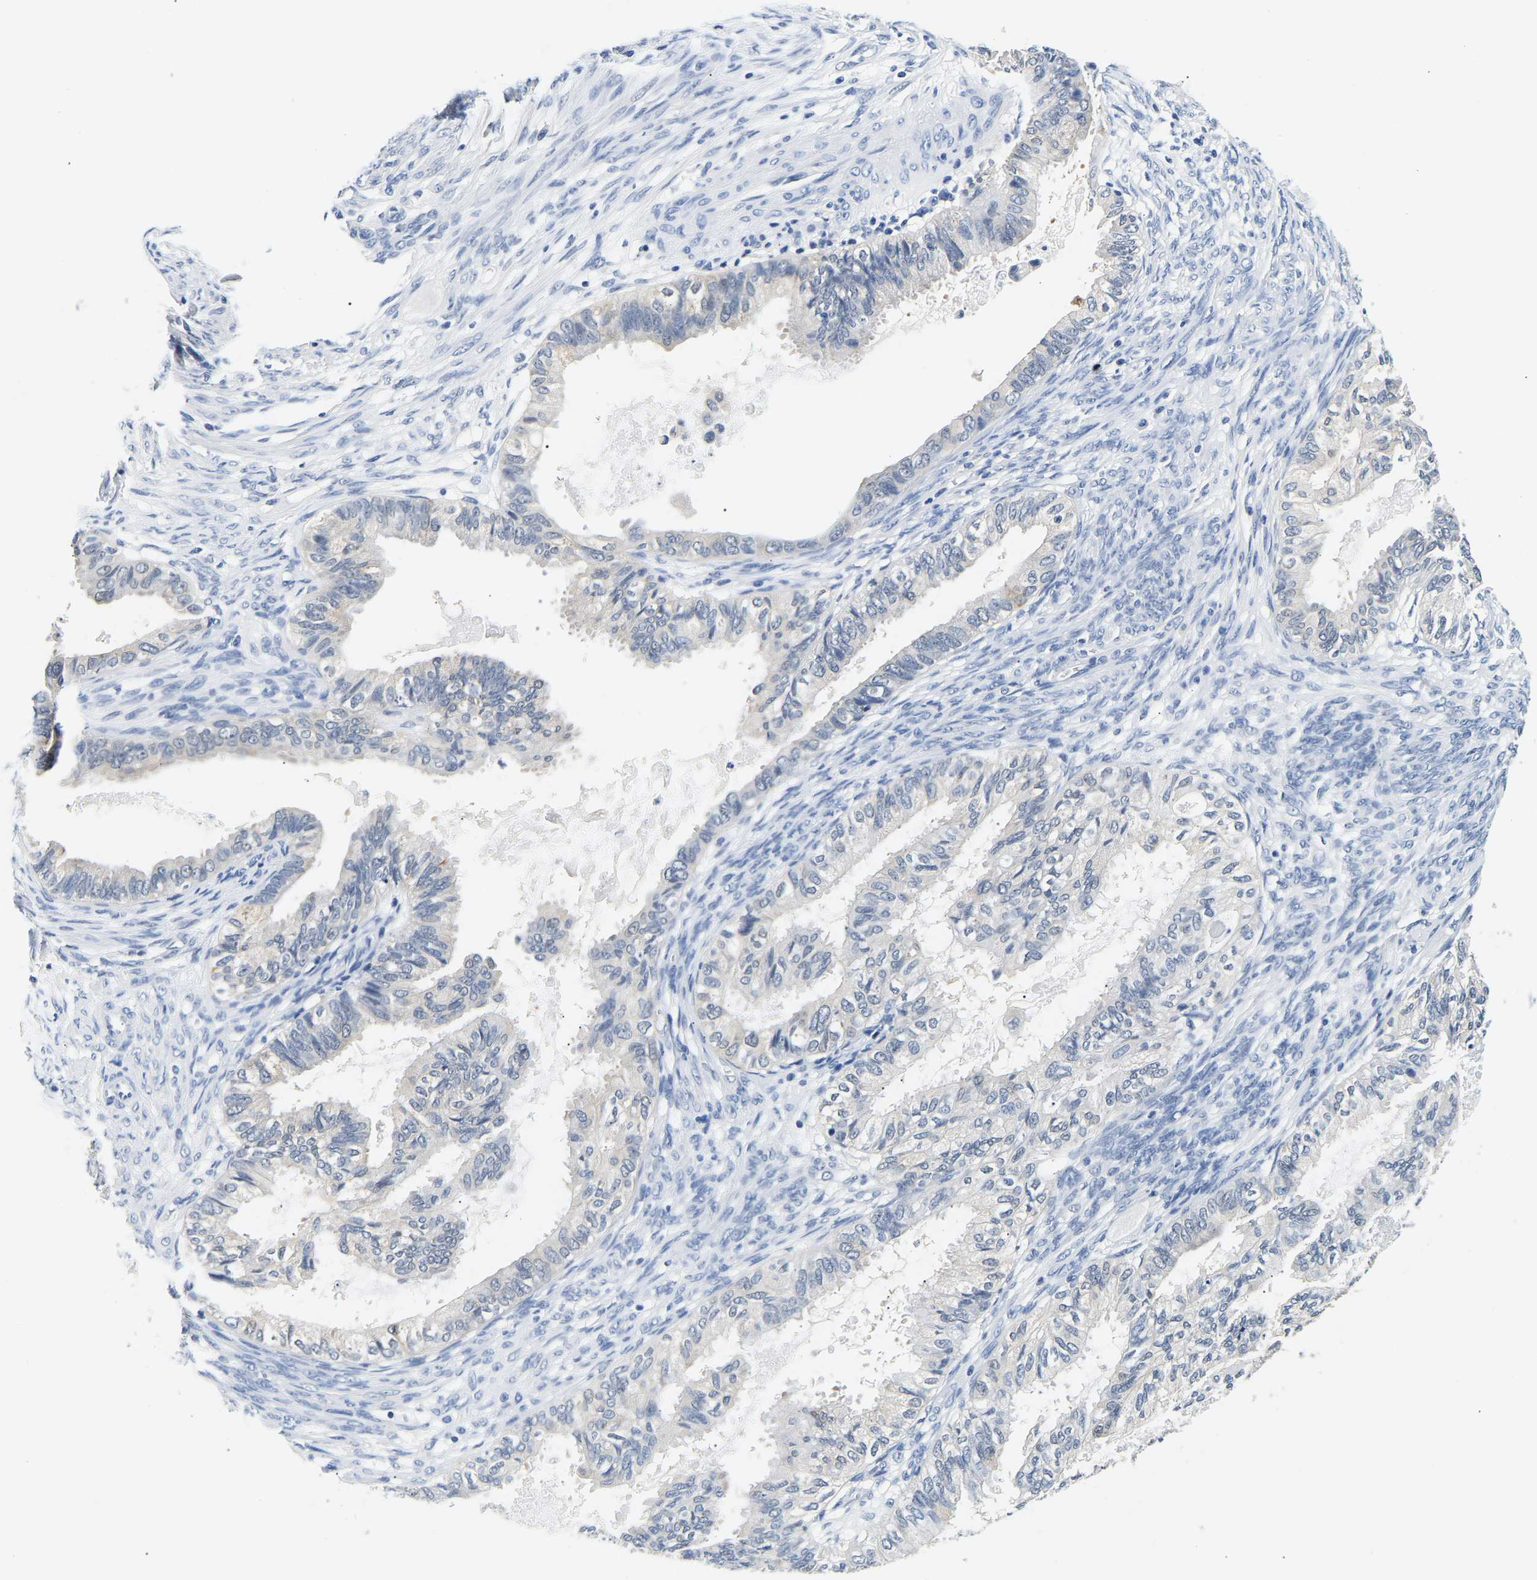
{"staining": {"intensity": "negative", "quantity": "none", "location": "none"}, "tissue": "cervical cancer", "cell_type": "Tumor cells", "image_type": "cancer", "snomed": [{"axis": "morphology", "description": "Normal tissue, NOS"}, {"axis": "morphology", "description": "Adenocarcinoma, NOS"}, {"axis": "topography", "description": "Cervix"}, {"axis": "topography", "description": "Endometrium"}], "caption": "Tumor cells are negative for brown protein staining in cervical cancer (adenocarcinoma). The staining is performed using DAB (3,3'-diaminobenzidine) brown chromogen with nuclei counter-stained in using hematoxylin.", "gene": "UCHL3", "patient": {"sex": "female", "age": 86}}